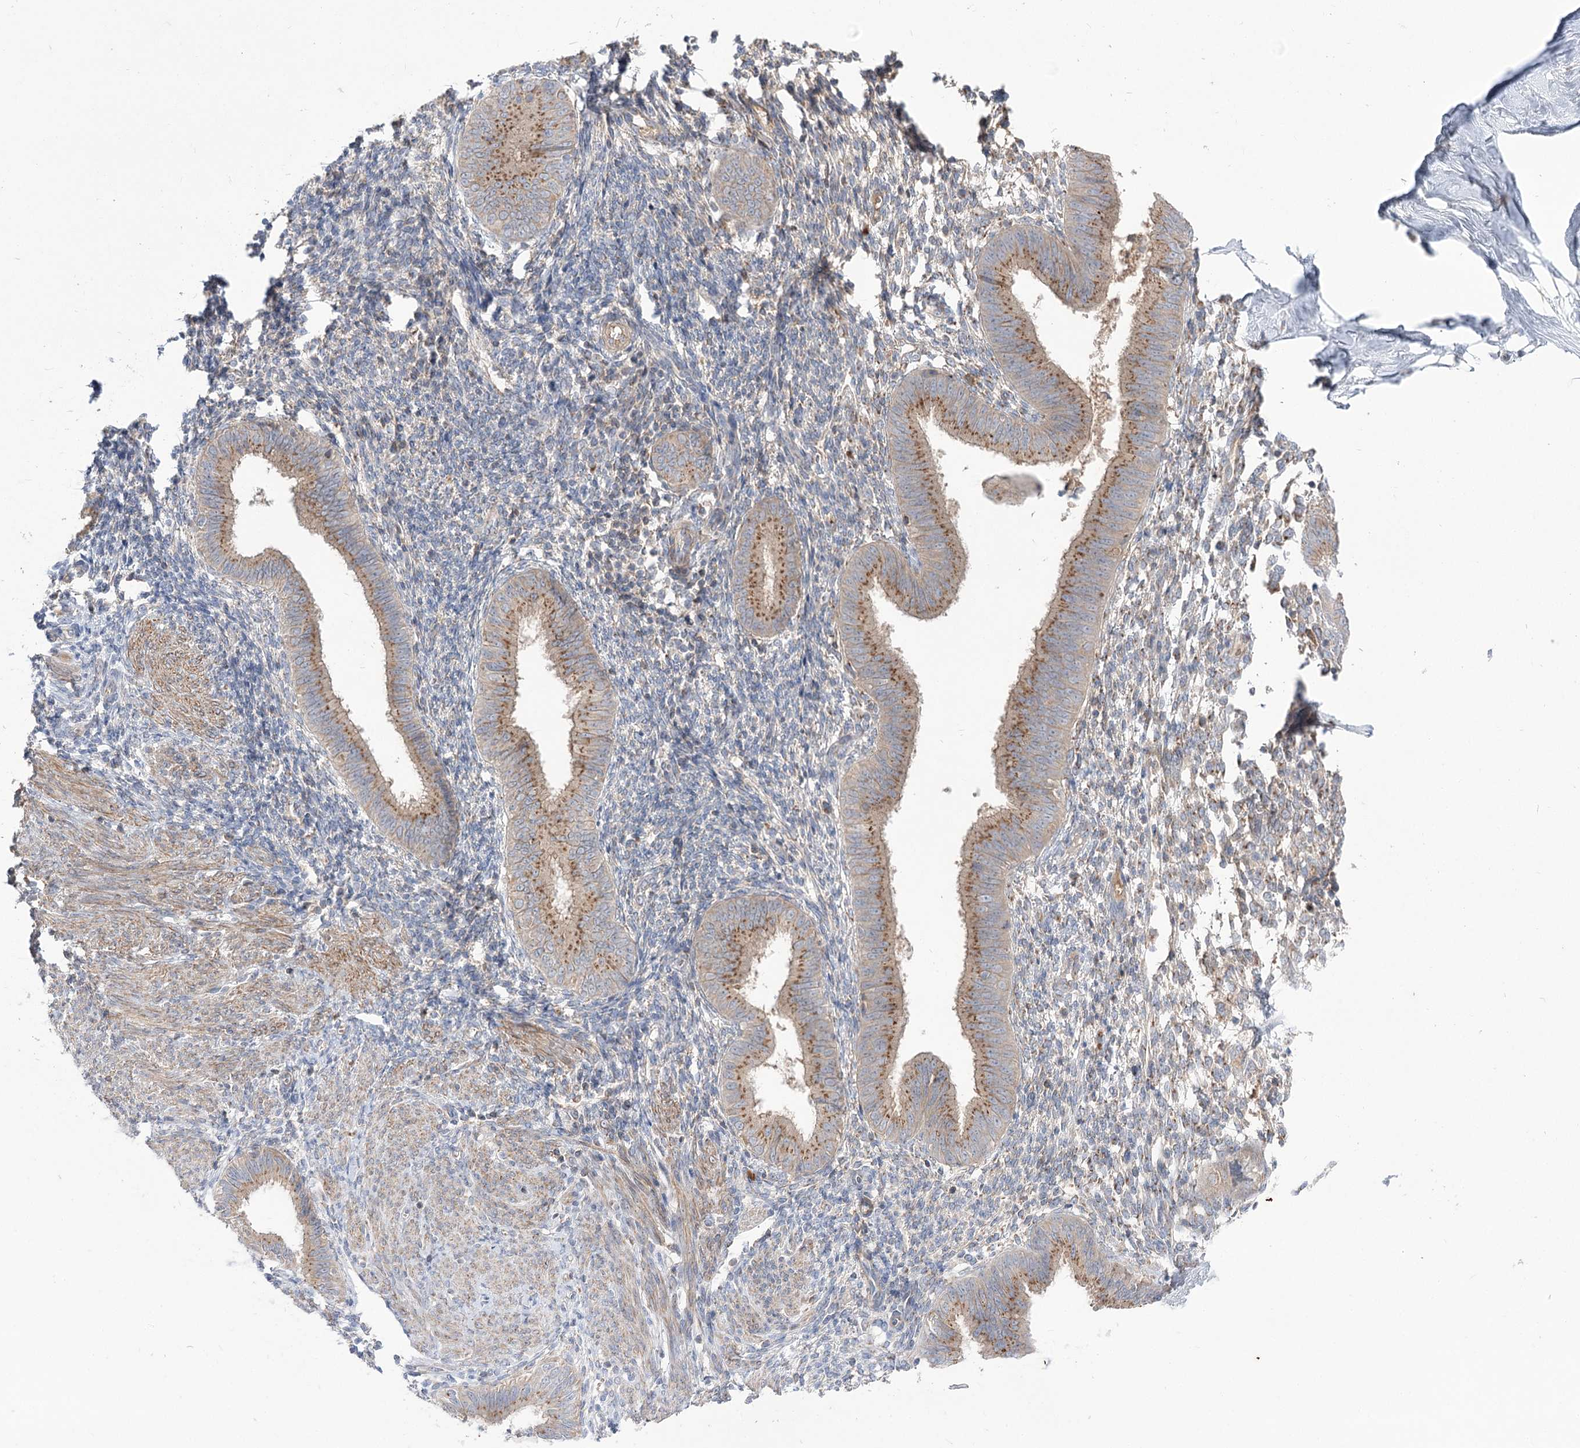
{"staining": {"intensity": "negative", "quantity": "none", "location": "none"}, "tissue": "endometrium", "cell_type": "Cells in endometrial stroma", "image_type": "normal", "snomed": [{"axis": "morphology", "description": "Normal tissue, NOS"}, {"axis": "topography", "description": "Uterus"}, {"axis": "topography", "description": "Endometrium"}], "caption": "This is an immunohistochemistry image of unremarkable endometrium. There is no positivity in cells in endometrial stroma.", "gene": "GBF1", "patient": {"sex": "female", "age": 48}}